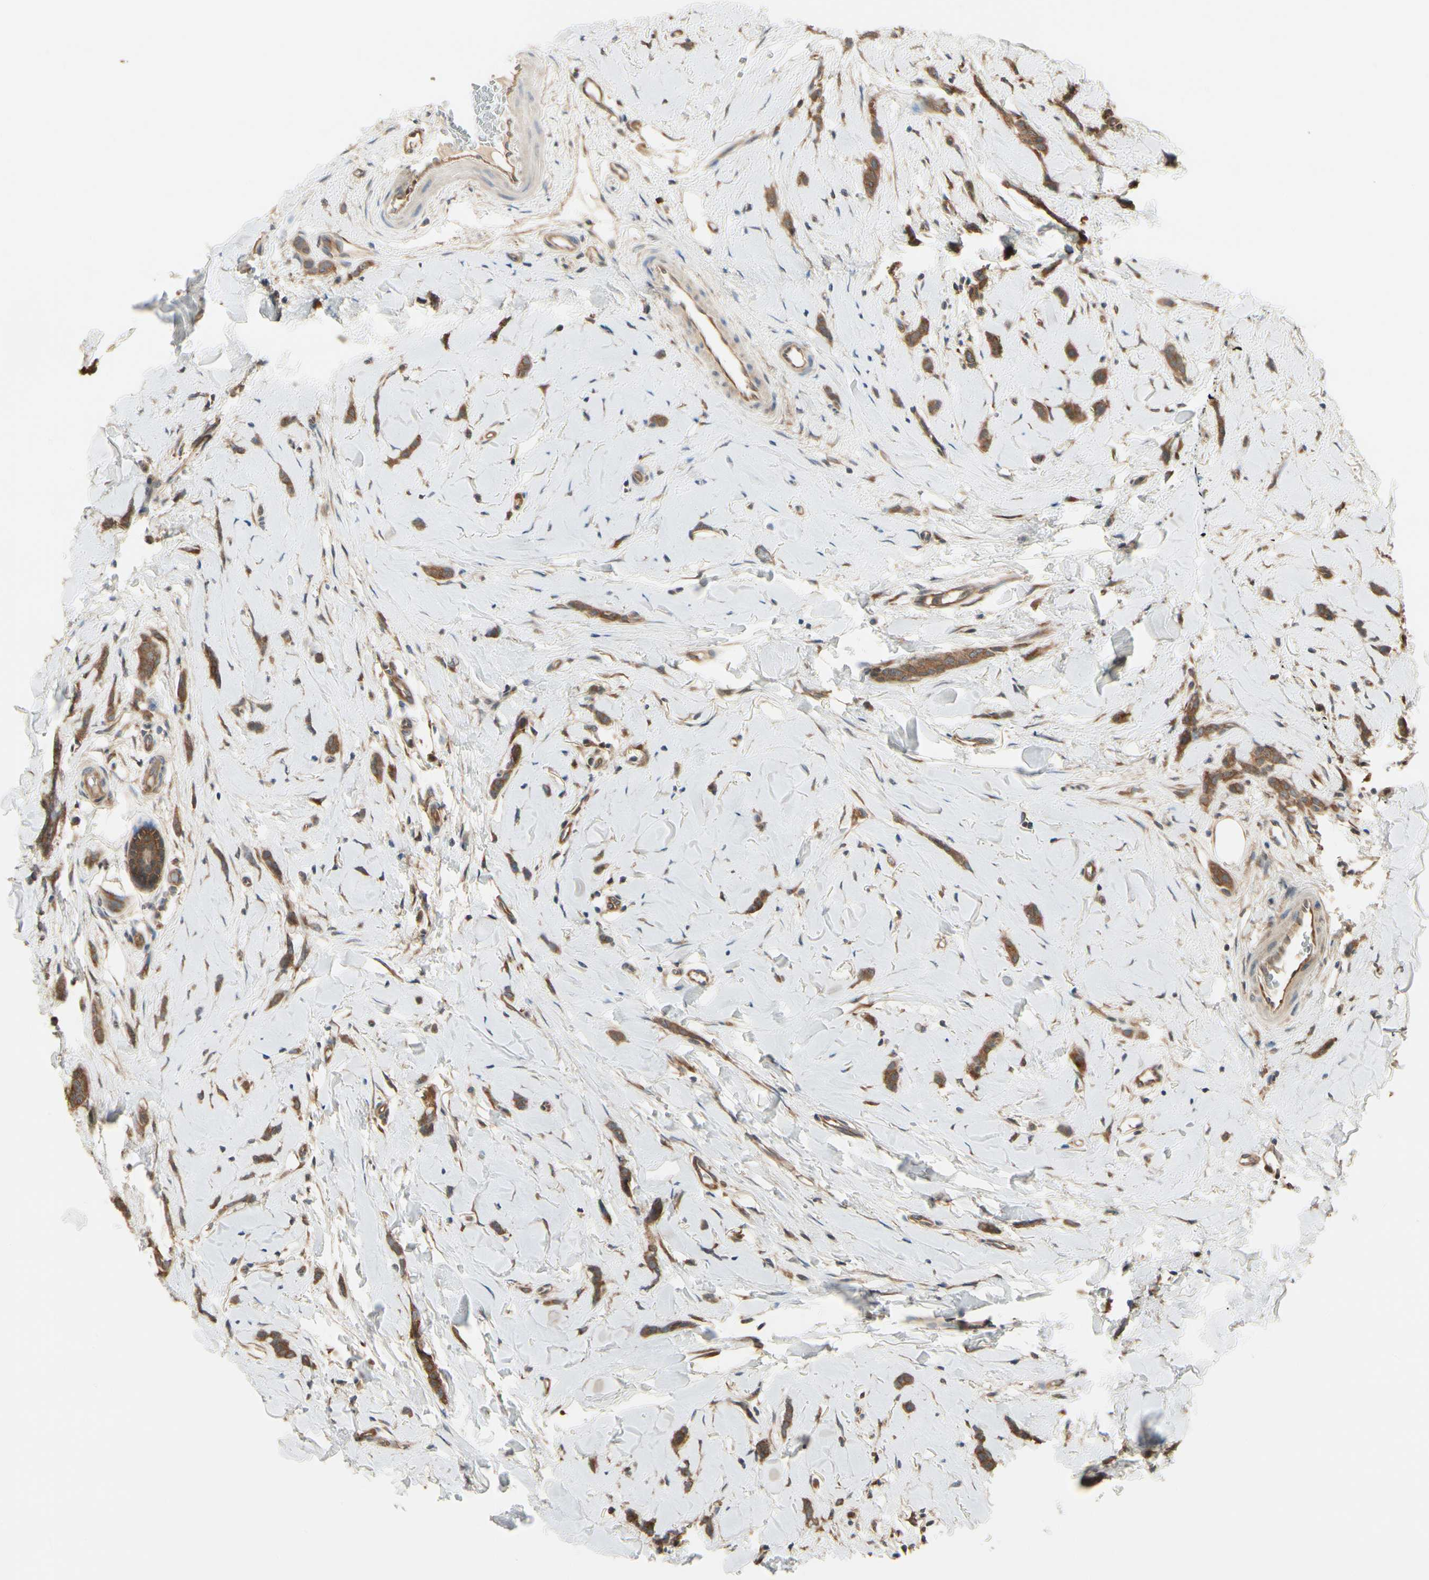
{"staining": {"intensity": "strong", "quantity": ">75%", "location": "cytoplasmic/membranous"}, "tissue": "breast cancer", "cell_type": "Tumor cells", "image_type": "cancer", "snomed": [{"axis": "morphology", "description": "Lobular carcinoma"}, {"axis": "topography", "description": "Skin"}, {"axis": "topography", "description": "Breast"}], "caption": "This is a photomicrograph of IHC staining of breast lobular carcinoma, which shows strong staining in the cytoplasmic/membranous of tumor cells.", "gene": "NME1-NME2", "patient": {"sex": "female", "age": 46}}